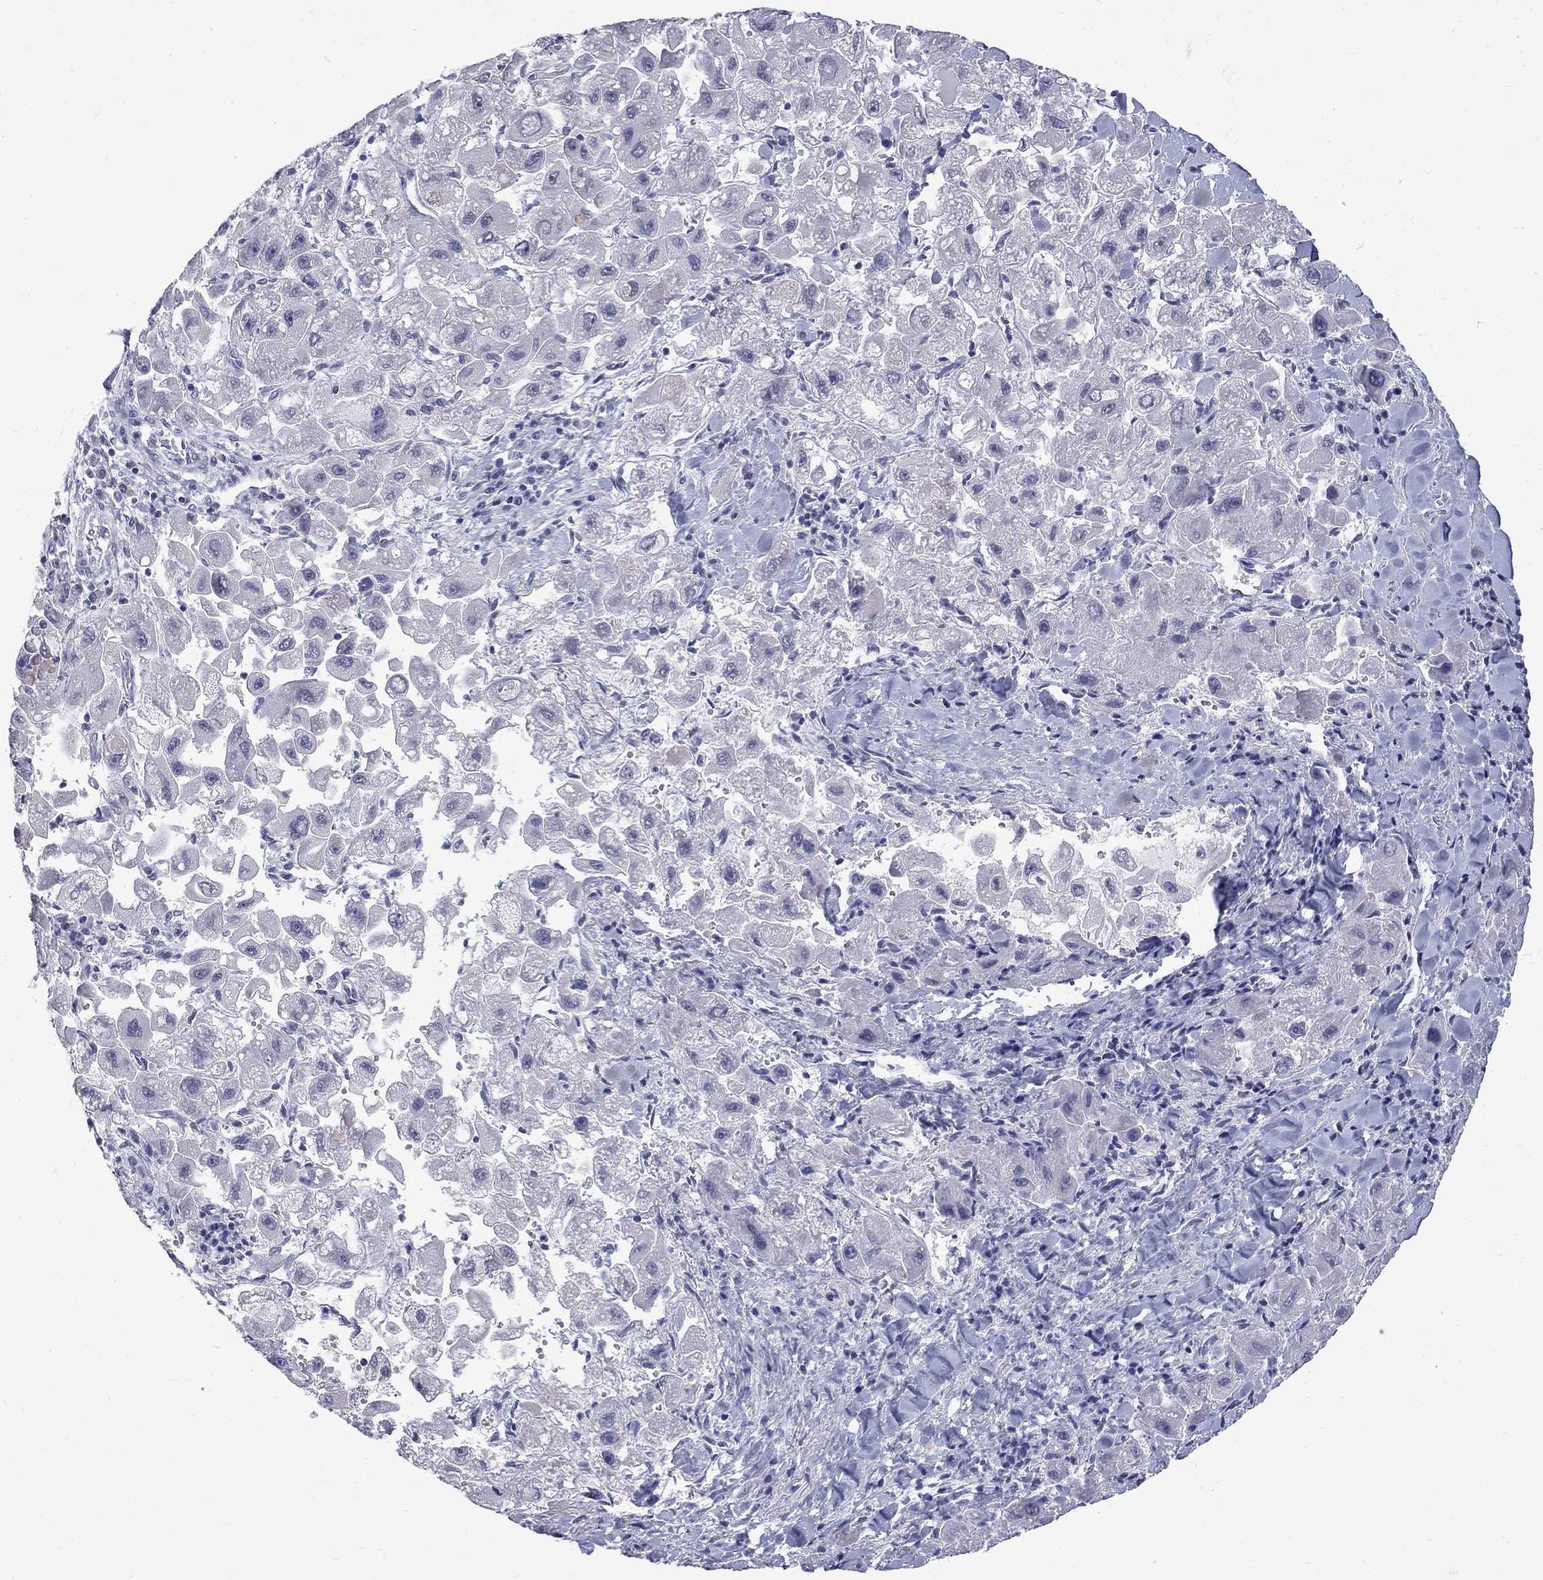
{"staining": {"intensity": "negative", "quantity": "none", "location": "none"}, "tissue": "liver cancer", "cell_type": "Tumor cells", "image_type": "cancer", "snomed": [{"axis": "morphology", "description": "Carcinoma, Hepatocellular, NOS"}, {"axis": "topography", "description": "Liver"}], "caption": "This is an immunohistochemistry (IHC) histopathology image of human liver hepatocellular carcinoma. There is no expression in tumor cells.", "gene": "CTNND2", "patient": {"sex": "male", "age": 24}}